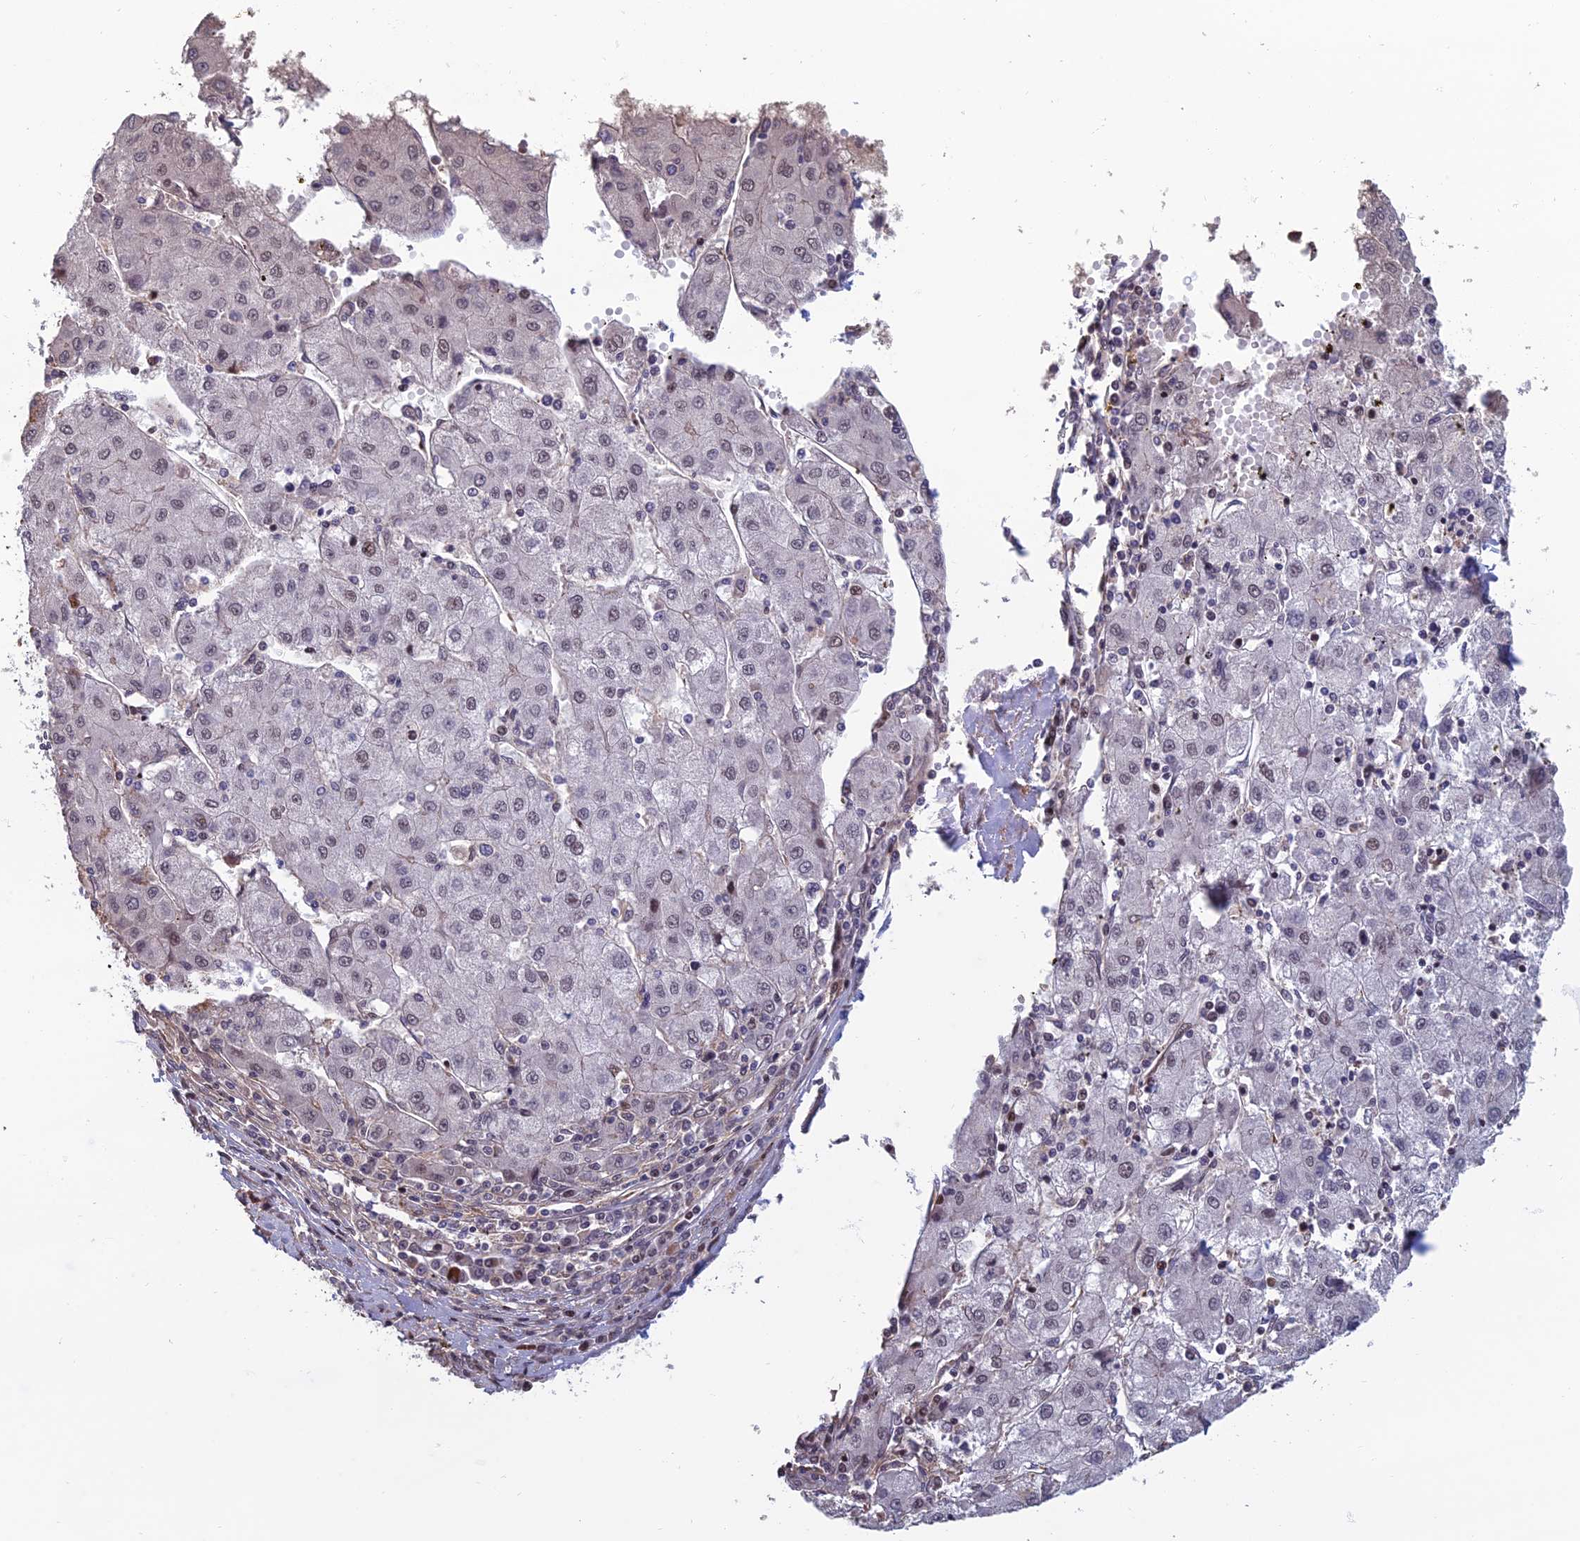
{"staining": {"intensity": "negative", "quantity": "none", "location": "none"}, "tissue": "liver cancer", "cell_type": "Tumor cells", "image_type": "cancer", "snomed": [{"axis": "morphology", "description": "Carcinoma, Hepatocellular, NOS"}, {"axis": "topography", "description": "Liver"}], "caption": "Immunohistochemistry (IHC) image of neoplastic tissue: human liver cancer stained with DAB exhibits no significant protein expression in tumor cells.", "gene": "CCDC183", "patient": {"sex": "male", "age": 72}}